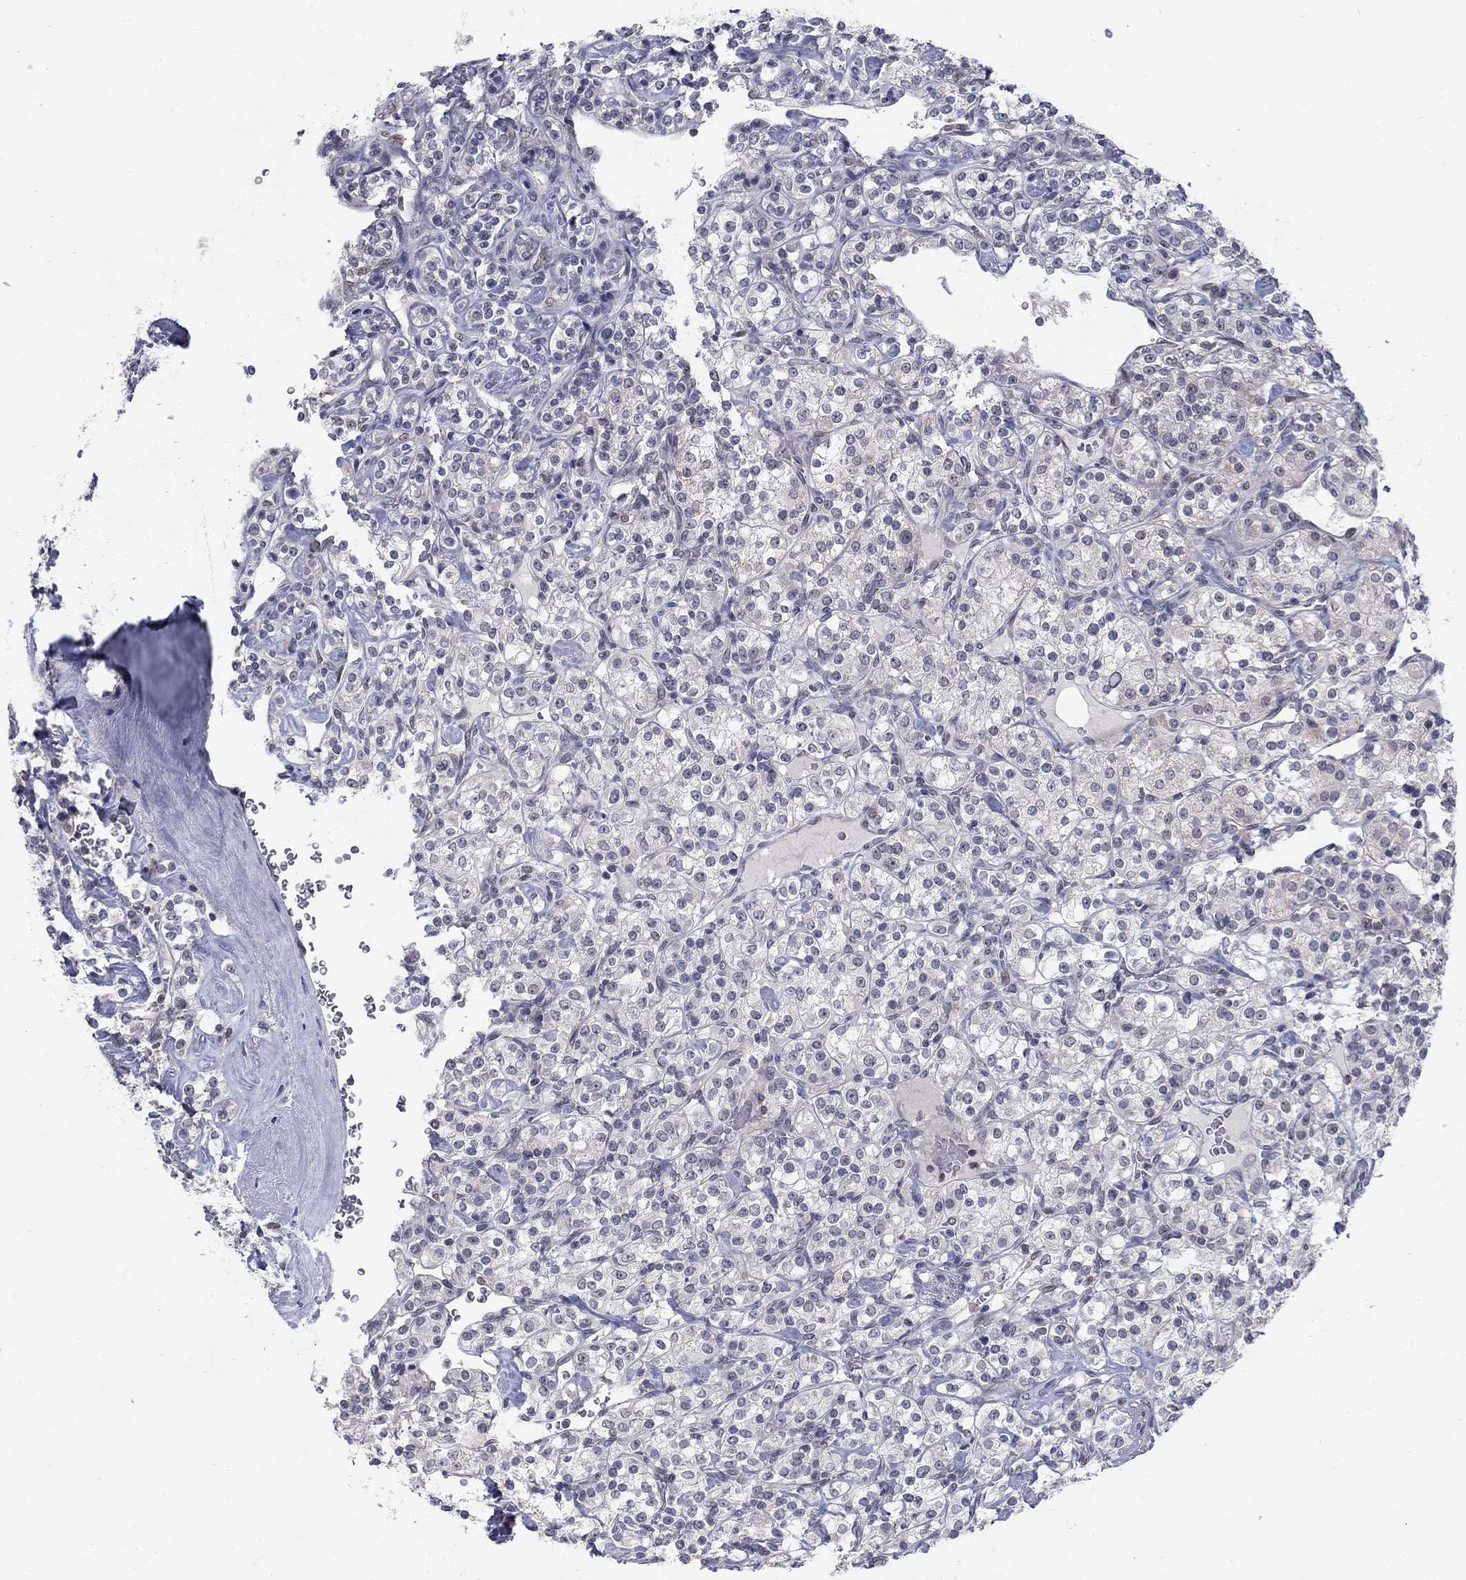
{"staining": {"intensity": "negative", "quantity": "none", "location": "none"}, "tissue": "renal cancer", "cell_type": "Tumor cells", "image_type": "cancer", "snomed": [{"axis": "morphology", "description": "Adenocarcinoma, NOS"}, {"axis": "topography", "description": "Kidney"}], "caption": "This is an IHC photomicrograph of human adenocarcinoma (renal). There is no staining in tumor cells.", "gene": "GCFC2", "patient": {"sex": "male", "age": 77}}